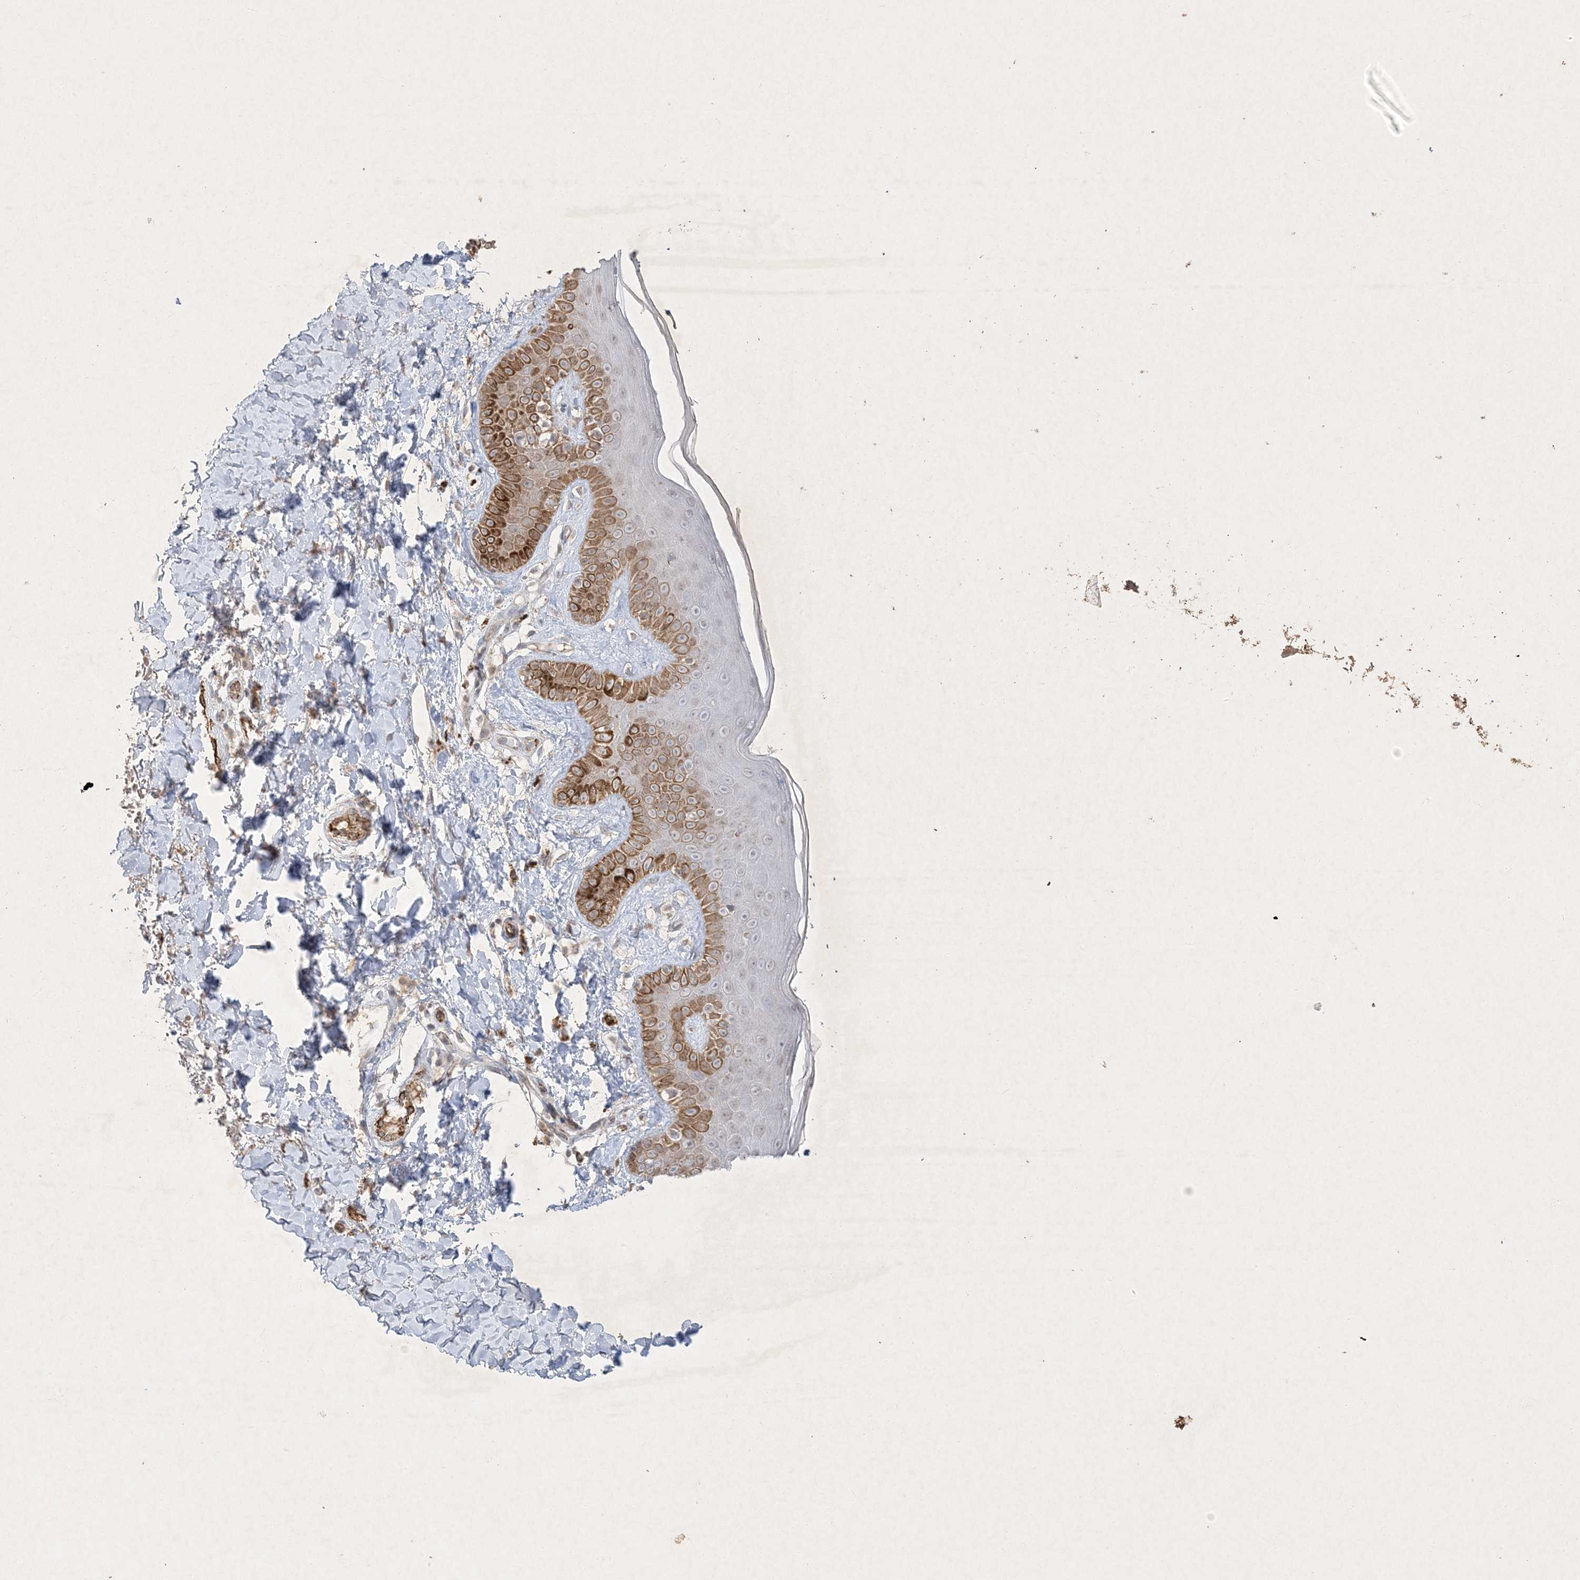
{"staining": {"intensity": "moderate", "quantity": ">75%", "location": "cytoplasmic/membranous"}, "tissue": "skin", "cell_type": "Fibroblasts", "image_type": "normal", "snomed": [{"axis": "morphology", "description": "Normal tissue, NOS"}, {"axis": "topography", "description": "Skin"}], "caption": "Moderate cytoplasmic/membranous expression for a protein is appreciated in about >75% of fibroblasts of unremarkable skin using immunohistochemistry.", "gene": "PRSS36", "patient": {"sex": "male", "age": 52}}